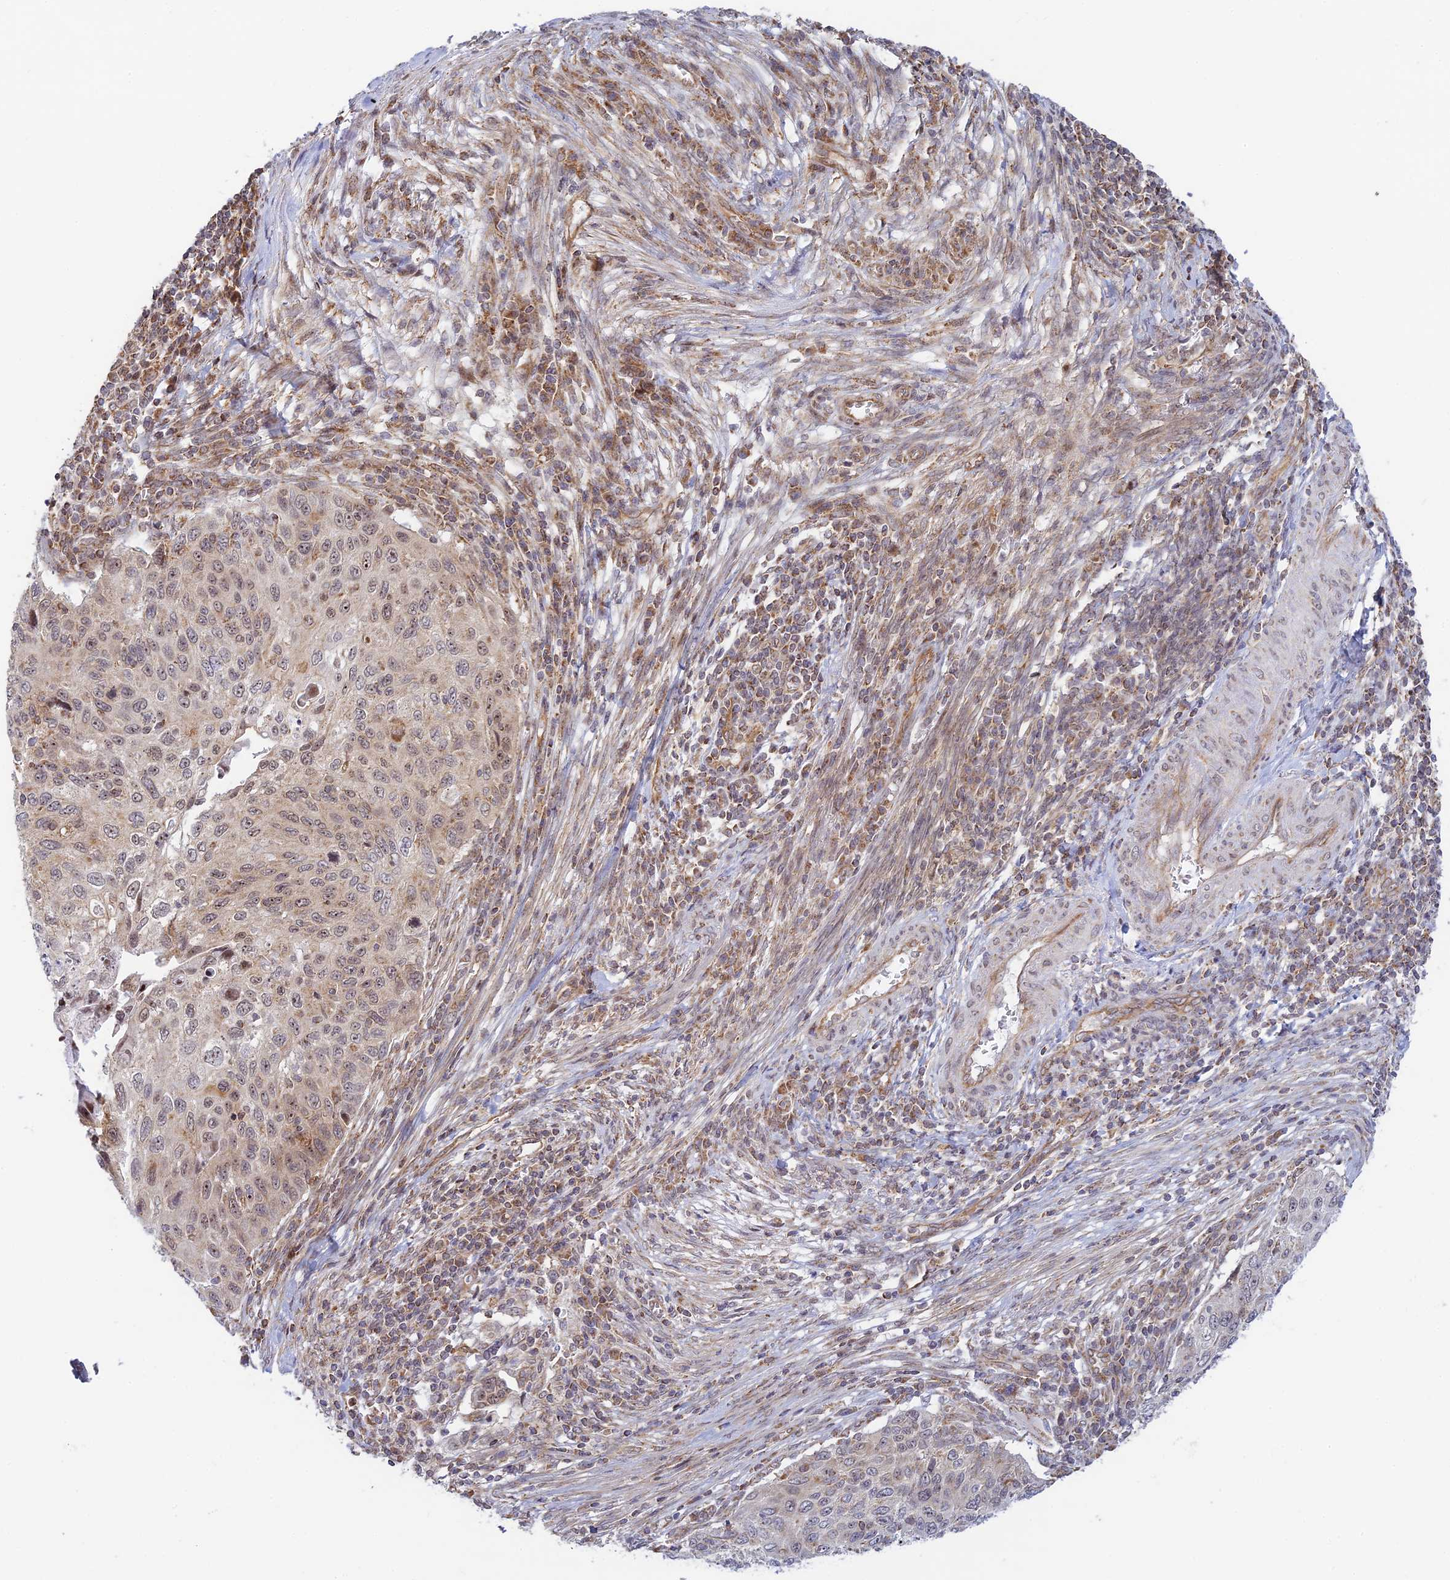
{"staining": {"intensity": "moderate", "quantity": "25%-75%", "location": "cytoplasmic/membranous,nuclear"}, "tissue": "cervical cancer", "cell_type": "Tumor cells", "image_type": "cancer", "snomed": [{"axis": "morphology", "description": "Squamous cell carcinoma, NOS"}, {"axis": "topography", "description": "Cervix"}], "caption": "High-power microscopy captured an IHC histopathology image of cervical cancer (squamous cell carcinoma), revealing moderate cytoplasmic/membranous and nuclear positivity in approximately 25%-75% of tumor cells. (Brightfield microscopy of DAB IHC at high magnification).", "gene": "HOOK2", "patient": {"sex": "female", "age": 70}}